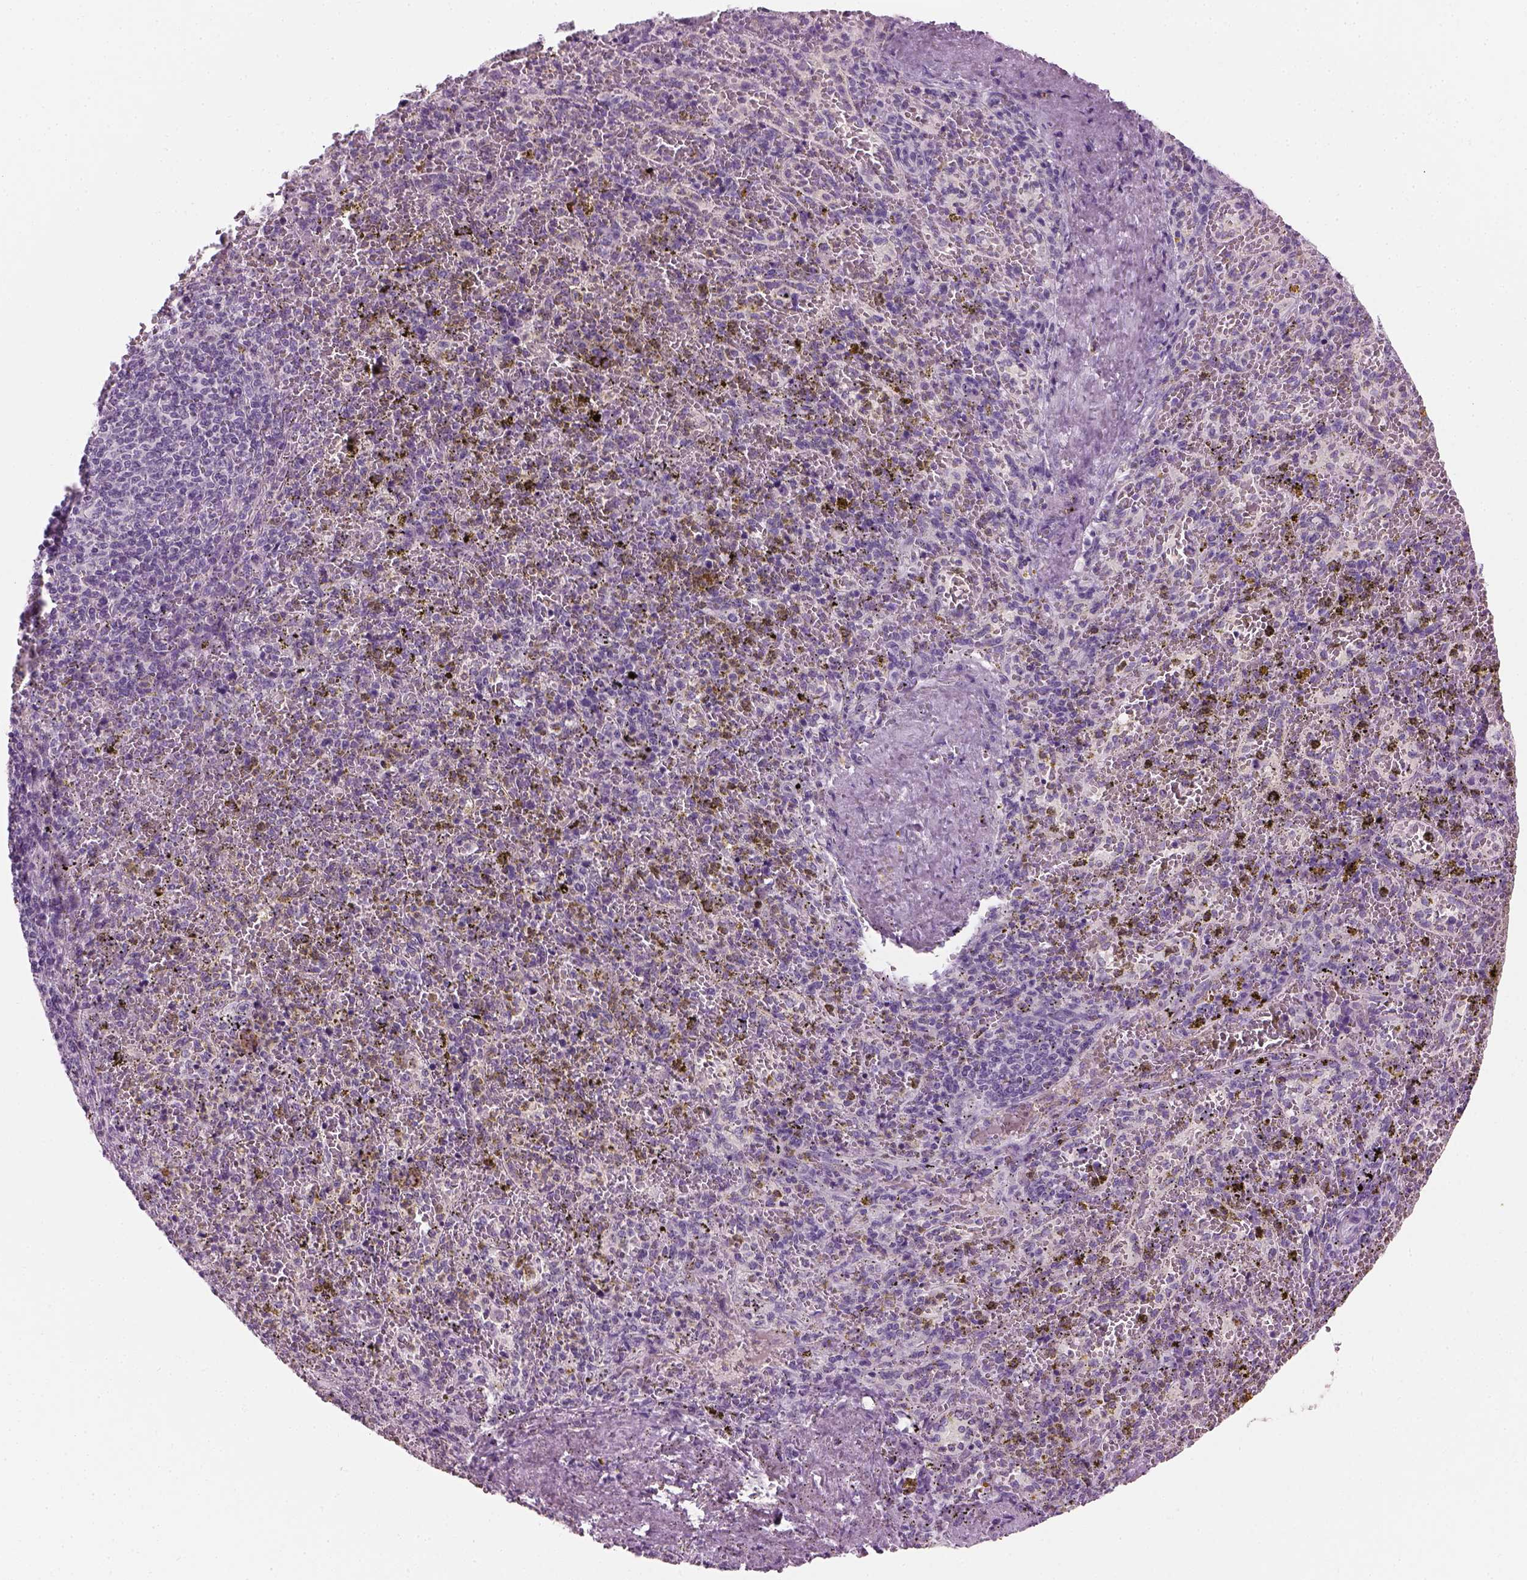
{"staining": {"intensity": "negative", "quantity": "none", "location": "none"}, "tissue": "spleen", "cell_type": "Cells in red pulp", "image_type": "normal", "snomed": [{"axis": "morphology", "description": "Normal tissue, NOS"}, {"axis": "topography", "description": "Spleen"}], "caption": "The IHC histopathology image has no significant positivity in cells in red pulp of spleen.", "gene": "TH", "patient": {"sex": "female", "age": 50}}